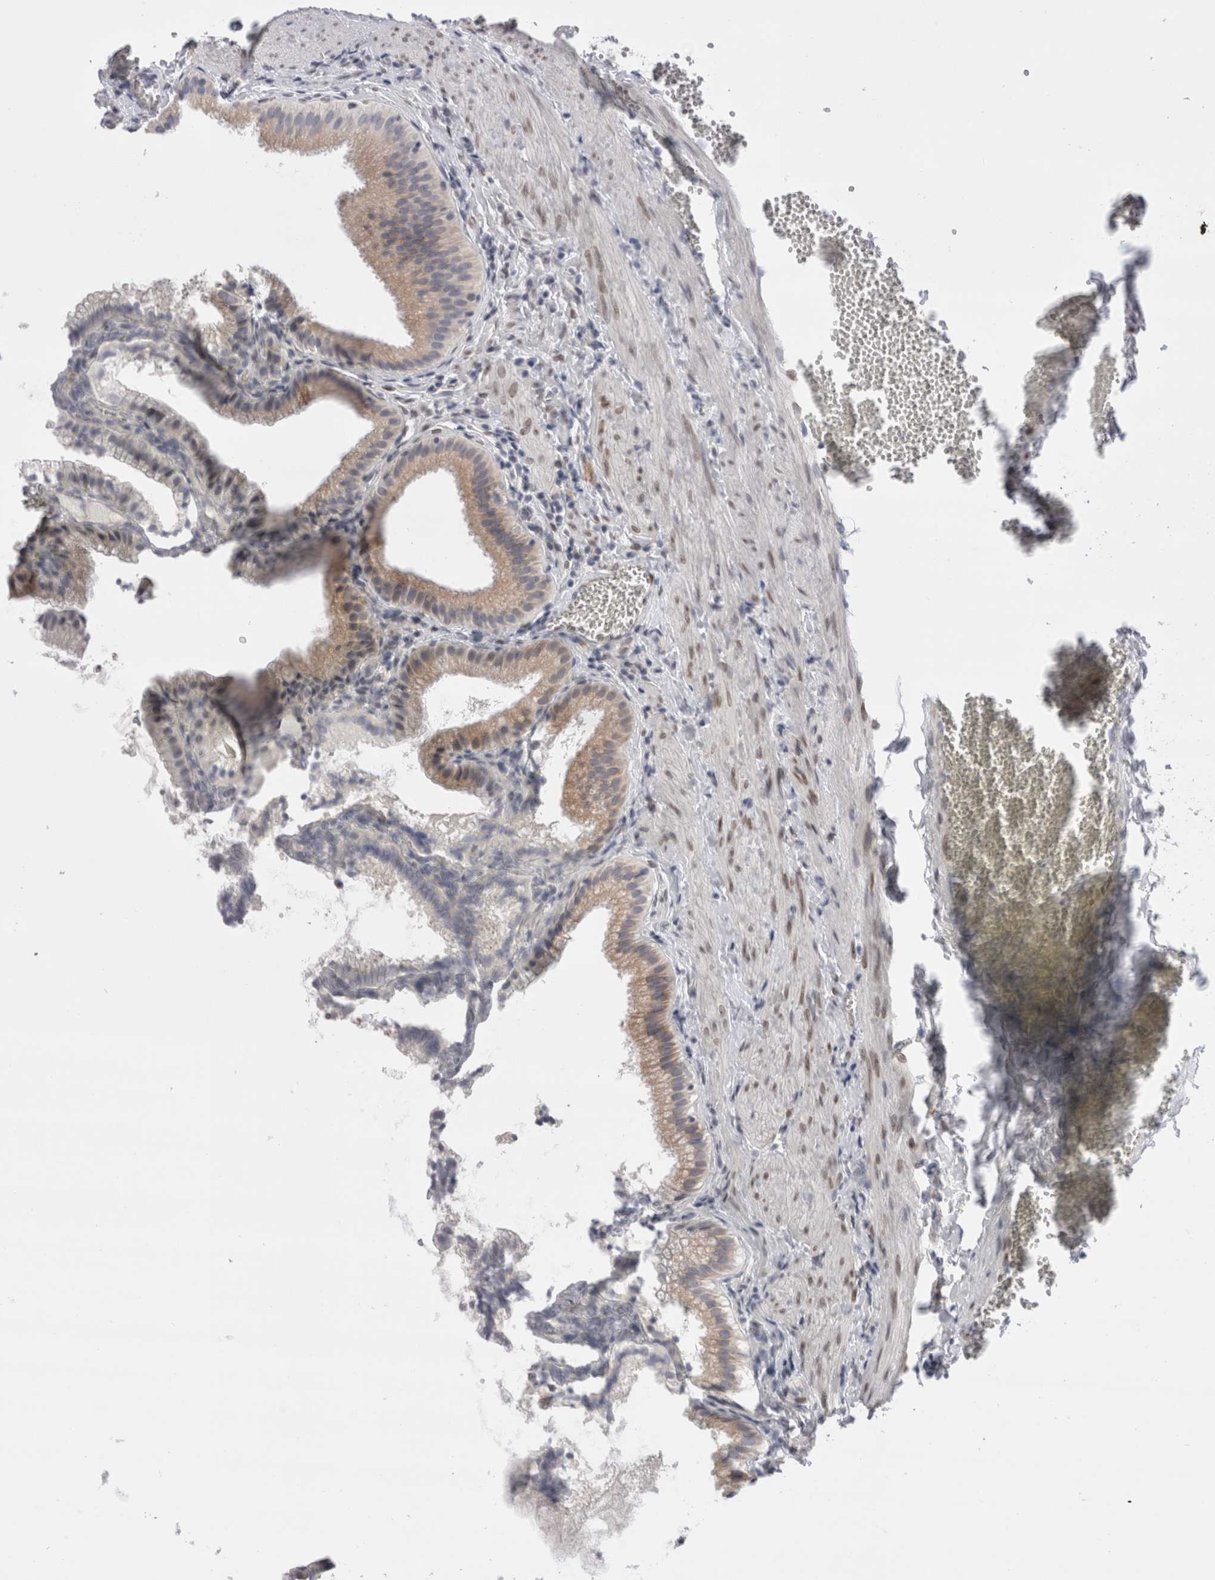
{"staining": {"intensity": "weak", "quantity": "25%-75%", "location": "cytoplasmic/membranous"}, "tissue": "gallbladder", "cell_type": "Glandular cells", "image_type": "normal", "snomed": [{"axis": "morphology", "description": "Normal tissue, NOS"}, {"axis": "topography", "description": "Gallbladder"}], "caption": "High-power microscopy captured an immunohistochemistry (IHC) micrograph of normal gallbladder, revealing weak cytoplasmic/membranous expression in approximately 25%-75% of glandular cells.", "gene": "VCPIP1", "patient": {"sex": "male", "age": 38}}